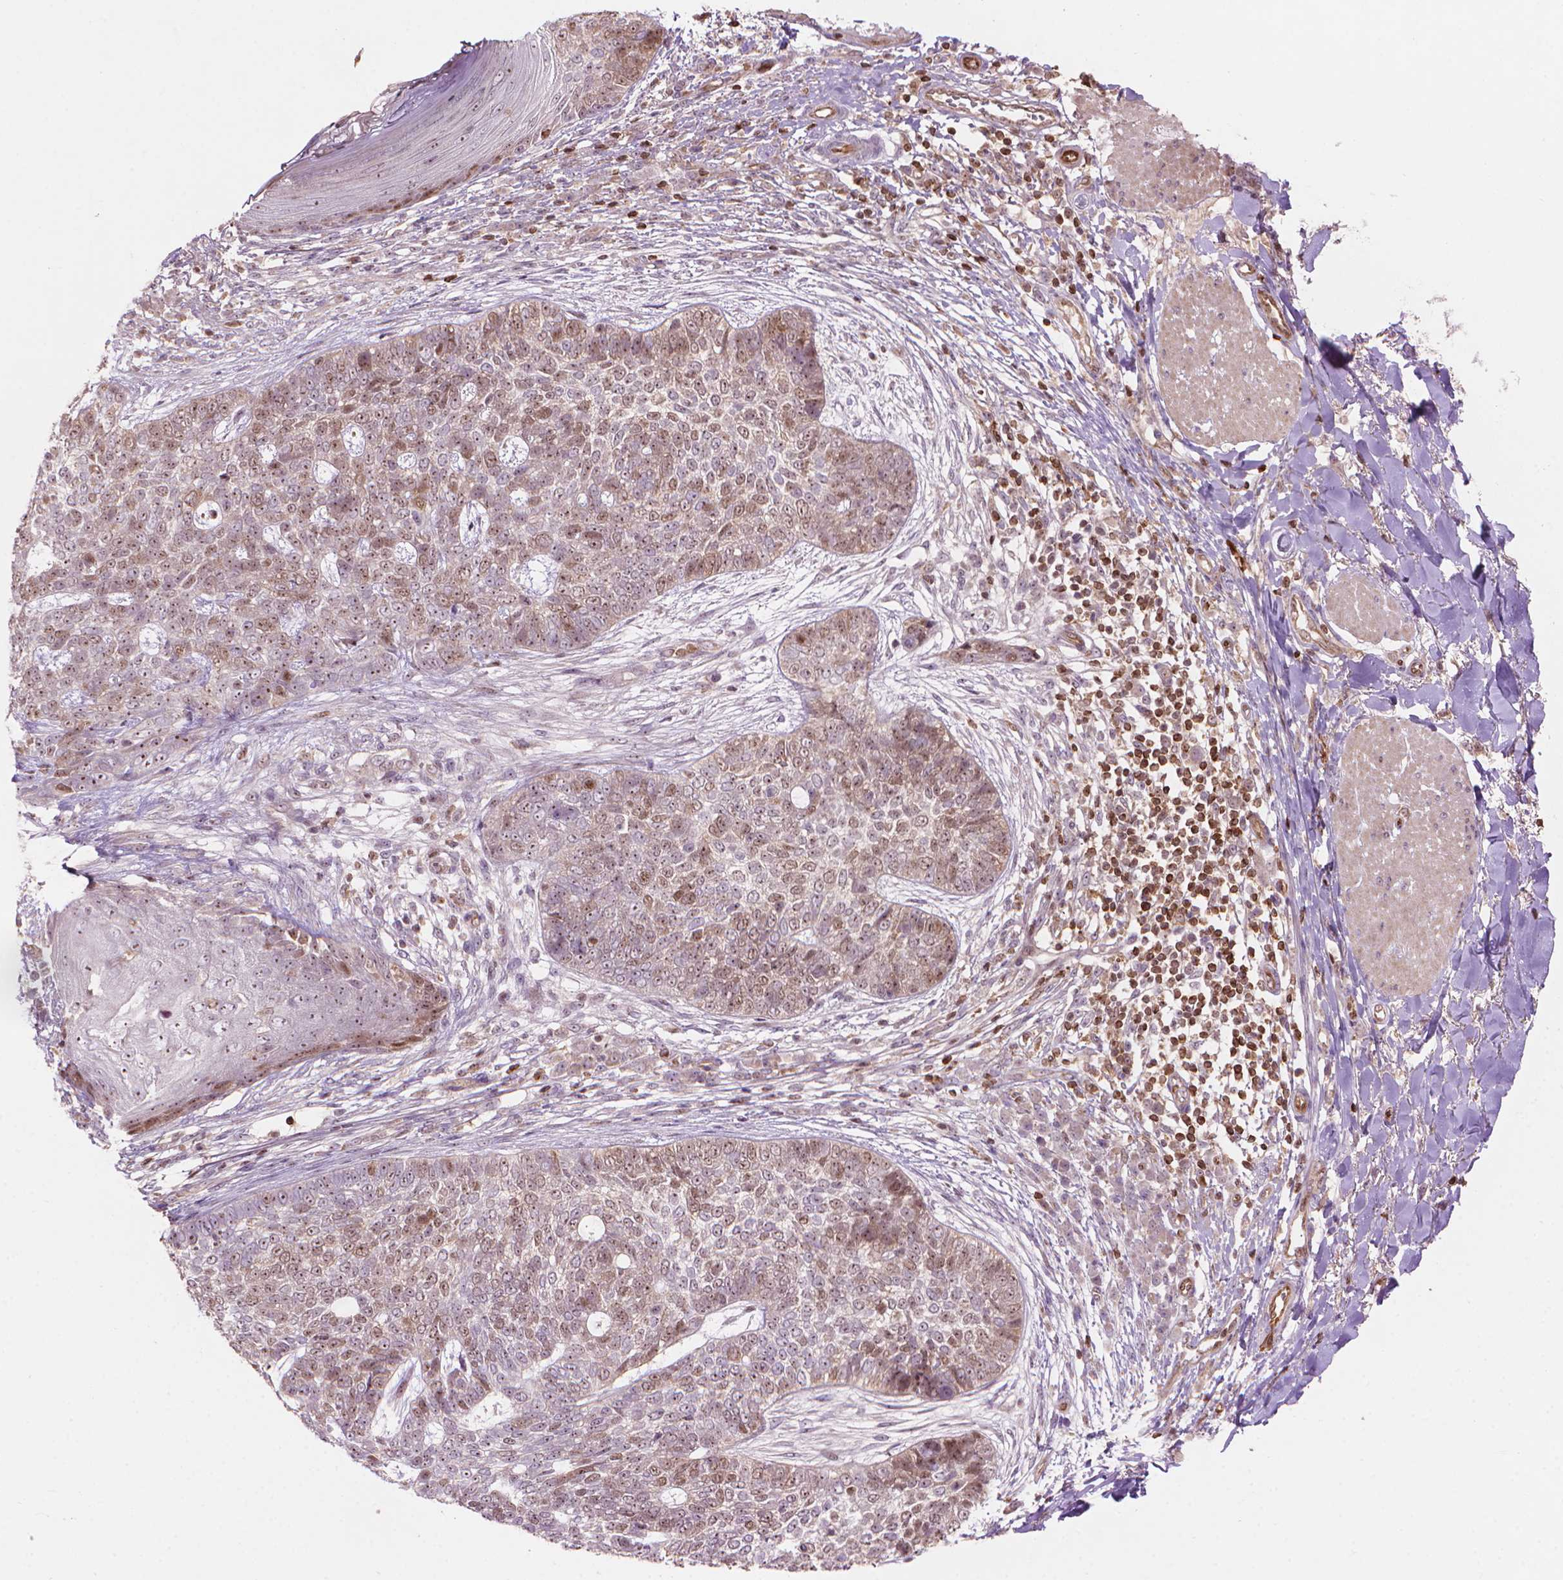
{"staining": {"intensity": "weak", "quantity": ">75%", "location": "nuclear"}, "tissue": "skin cancer", "cell_type": "Tumor cells", "image_type": "cancer", "snomed": [{"axis": "morphology", "description": "Basal cell carcinoma"}, {"axis": "topography", "description": "Skin"}], "caption": "This micrograph reveals immunohistochemistry (IHC) staining of basal cell carcinoma (skin), with low weak nuclear positivity in approximately >75% of tumor cells.", "gene": "SMC2", "patient": {"sex": "female", "age": 69}}